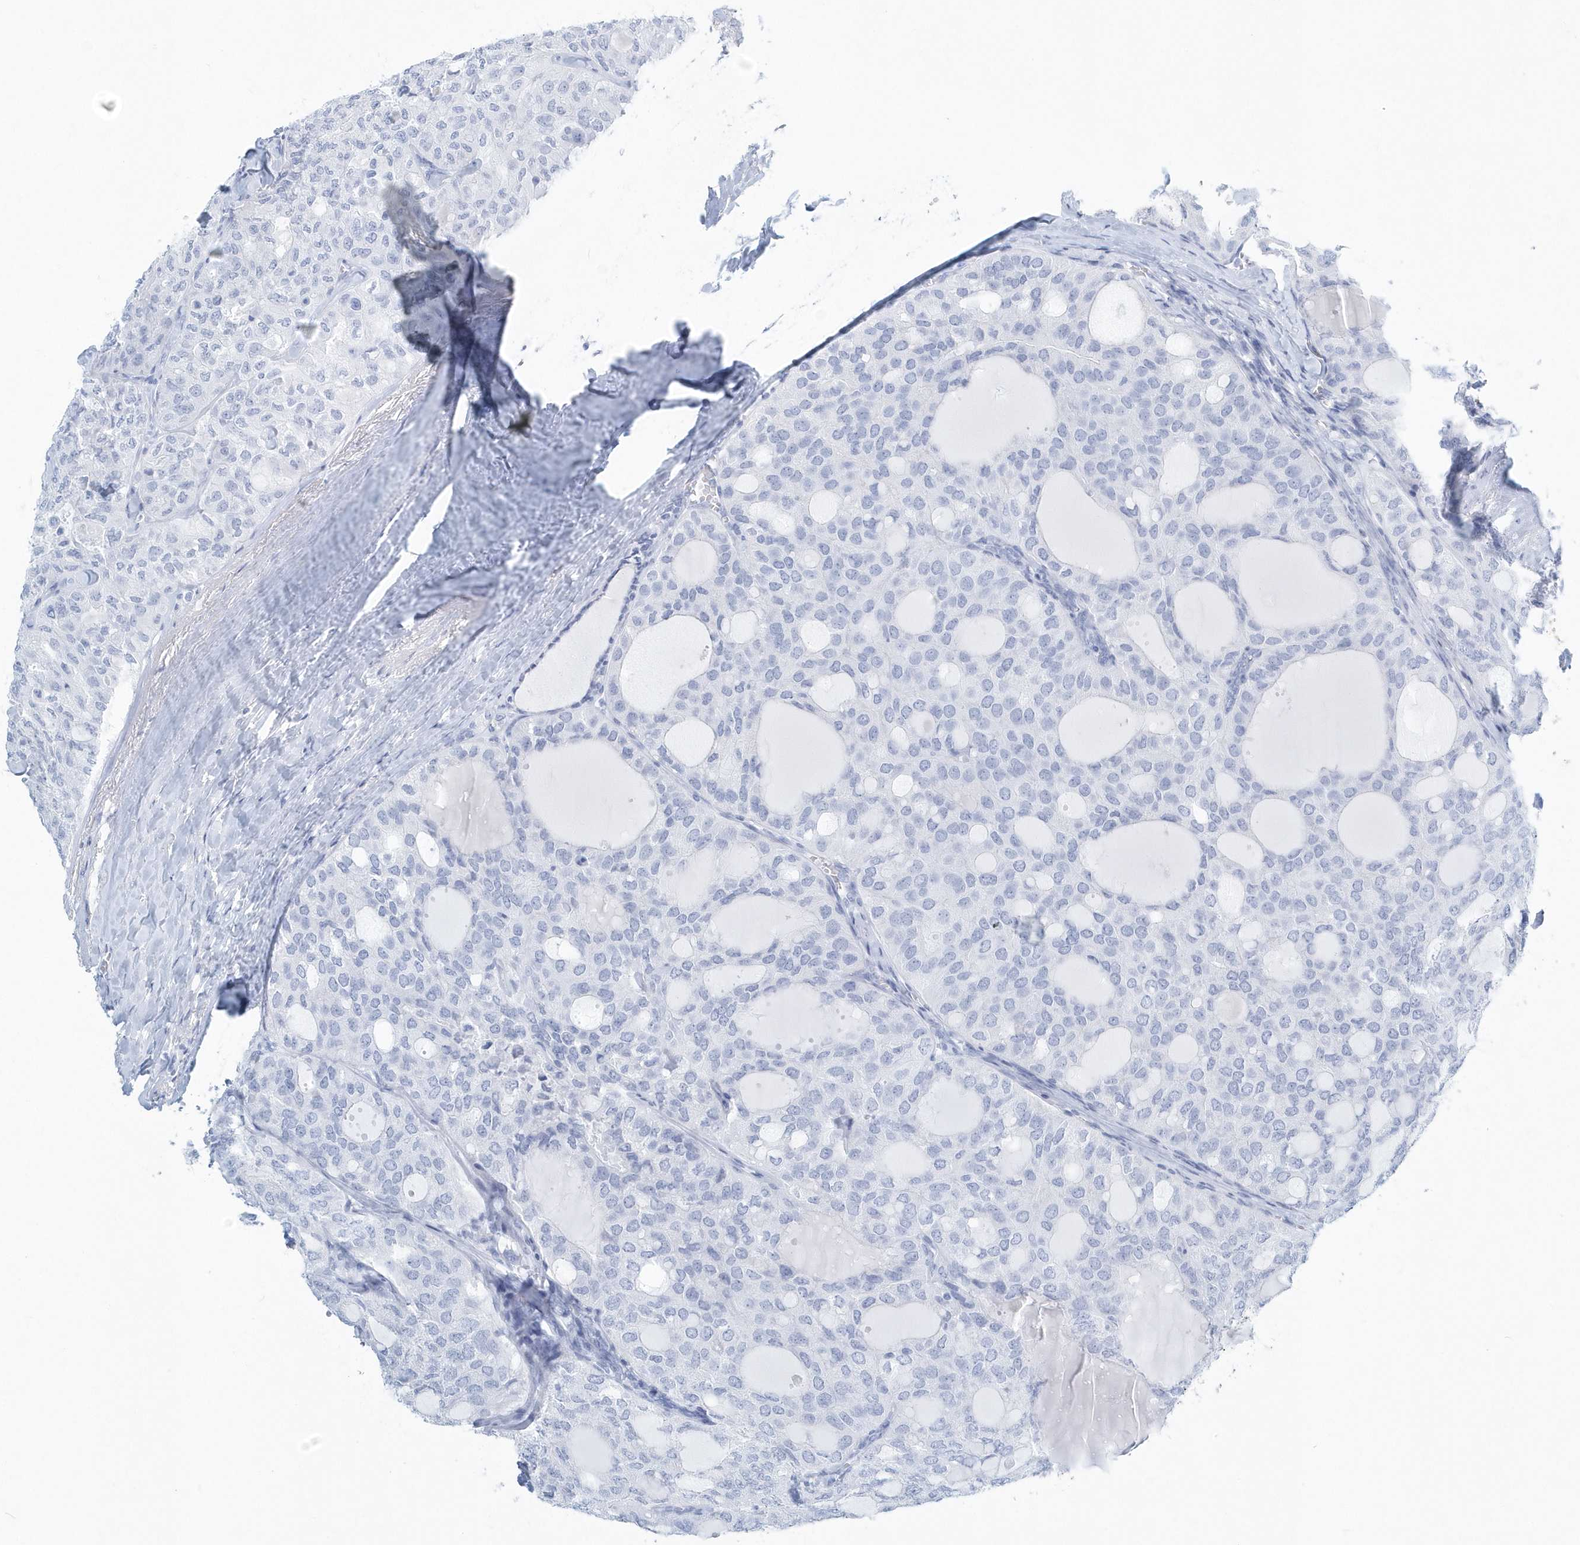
{"staining": {"intensity": "negative", "quantity": "none", "location": "none"}, "tissue": "thyroid cancer", "cell_type": "Tumor cells", "image_type": "cancer", "snomed": [{"axis": "morphology", "description": "Follicular adenoma carcinoma, NOS"}, {"axis": "topography", "description": "Thyroid gland"}], "caption": "High power microscopy image of an immunohistochemistry (IHC) image of follicular adenoma carcinoma (thyroid), revealing no significant positivity in tumor cells. The staining was performed using DAB to visualize the protein expression in brown, while the nuclei were stained in blue with hematoxylin (Magnification: 20x).", "gene": "PTPRO", "patient": {"sex": "male", "age": 75}}